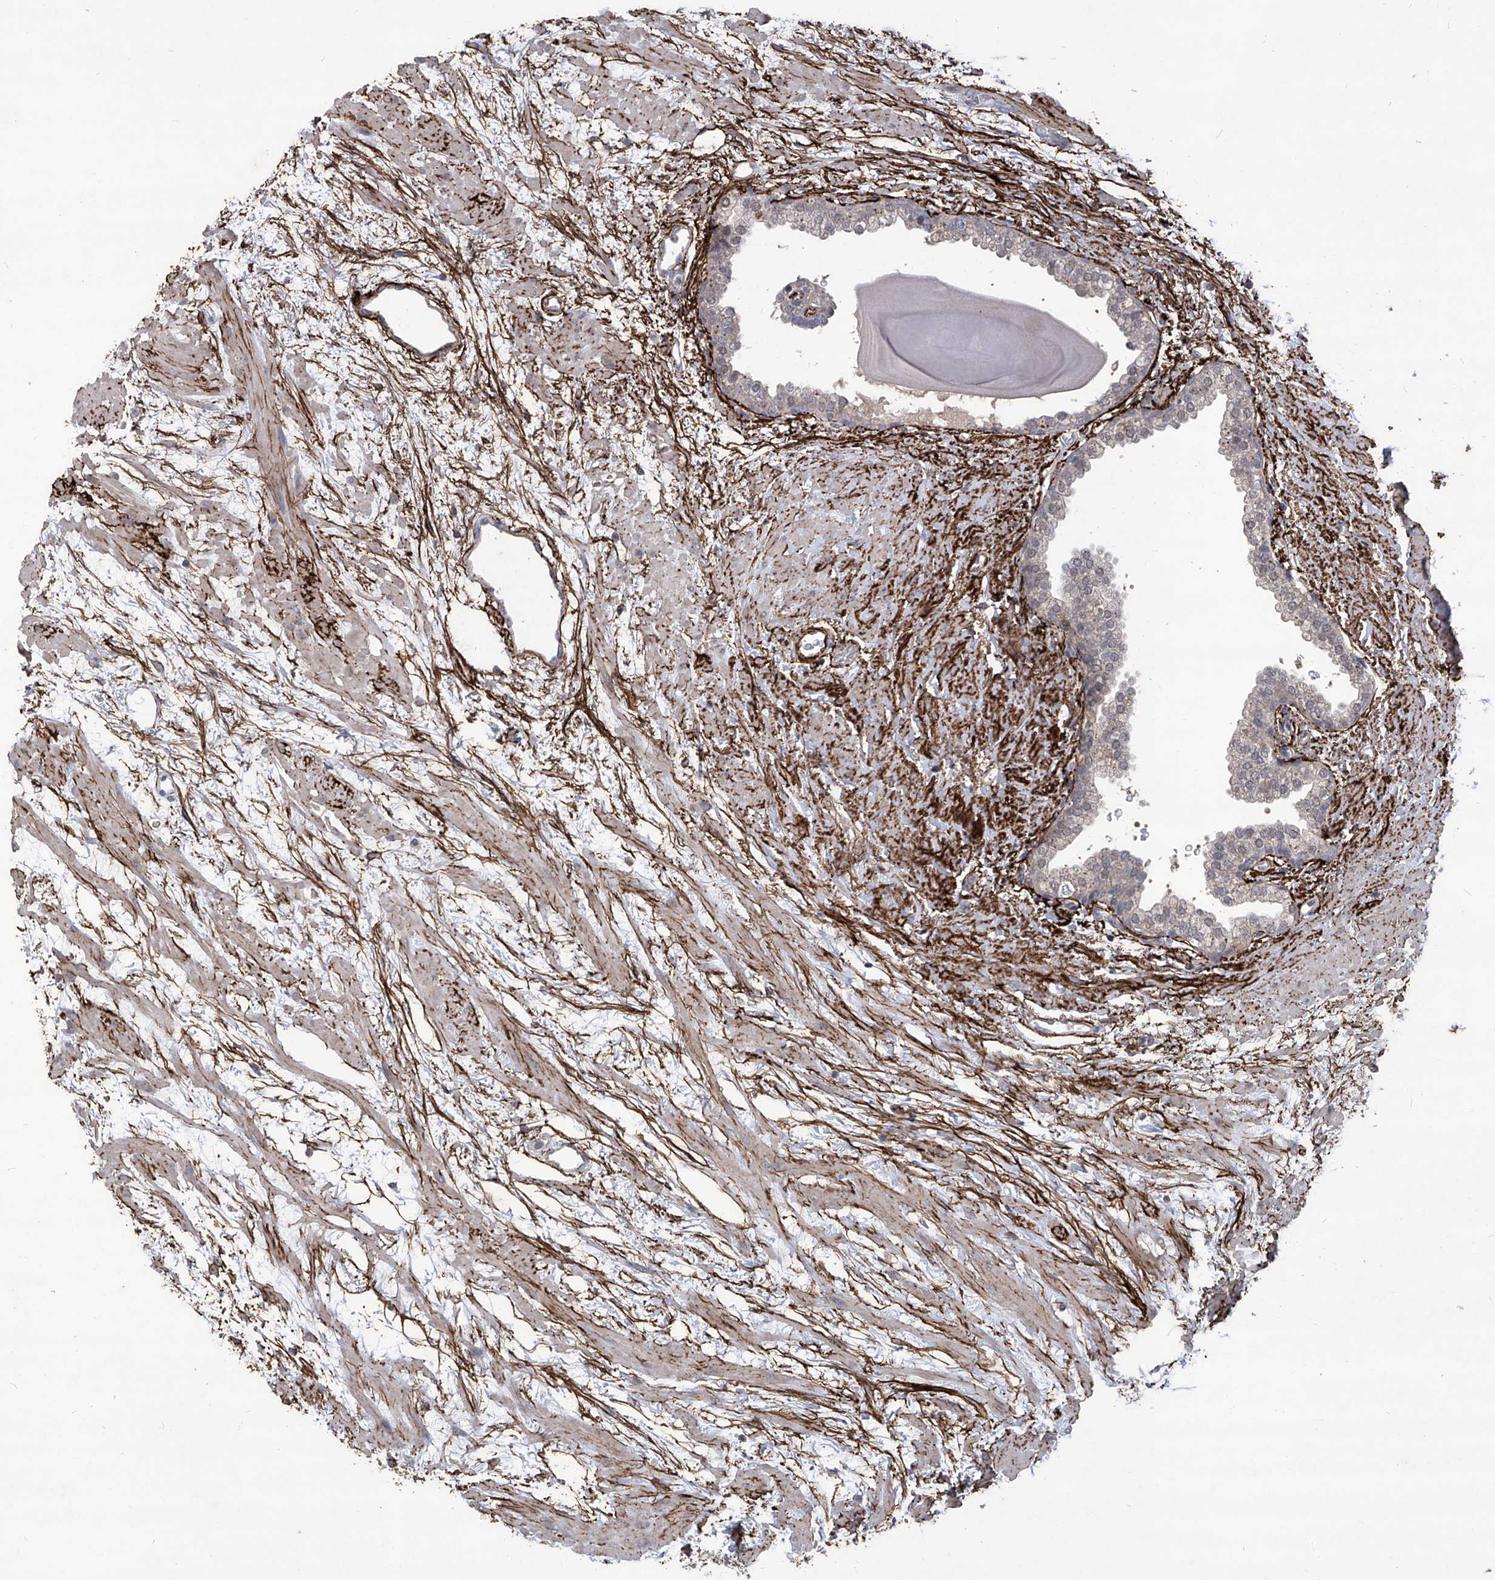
{"staining": {"intensity": "negative", "quantity": "none", "location": "none"}, "tissue": "prostate", "cell_type": "Glandular cells", "image_type": "normal", "snomed": [{"axis": "morphology", "description": "Normal tissue, NOS"}, {"axis": "topography", "description": "Prostate"}], "caption": "This is an IHC photomicrograph of normal prostate. There is no expression in glandular cells.", "gene": "TXNIP", "patient": {"sex": "male", "age": 48}}